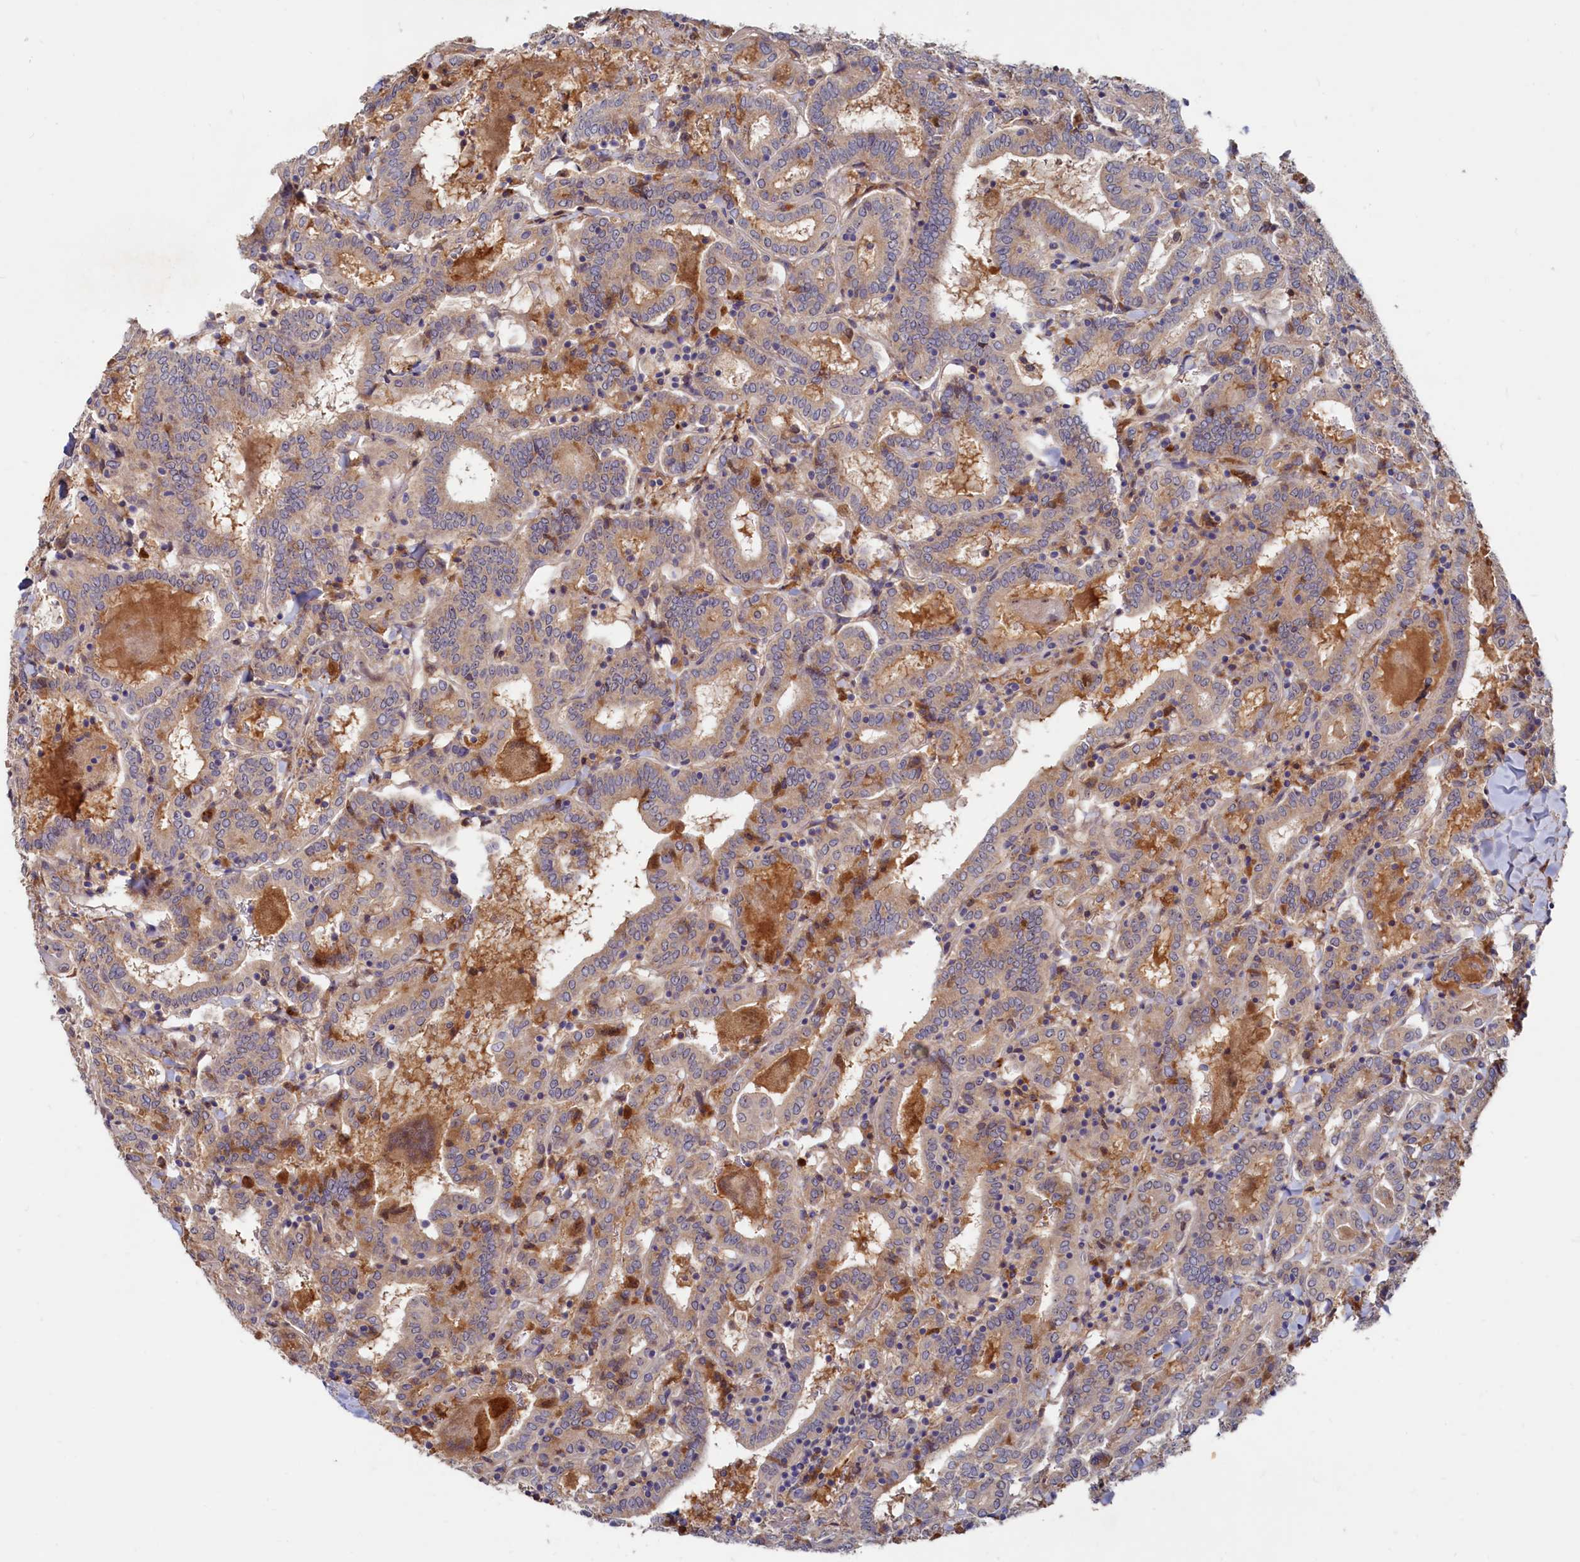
{"staining": {"intensity": "weak", "quantity": ">75%", "location": "cytoplasmic/membranous"}, "tissue": "thyroid cancer", "cell_type": "Tumor cells", "image_type": "cancer", "snomed": [{"axis": "morphology", "description": "Papillary adenocarcinoma, NOS"}, {"axis": "topography", "description": "Thyroid gland"}], "caption": "Weak cytoplasmic/membranous protein positivity is identified in approximately >75% of tumor cells in thyroid papillary adenocarcinoma.", "gene": "RGS7BP", "patient": {"sex": "female", "age": 72}}